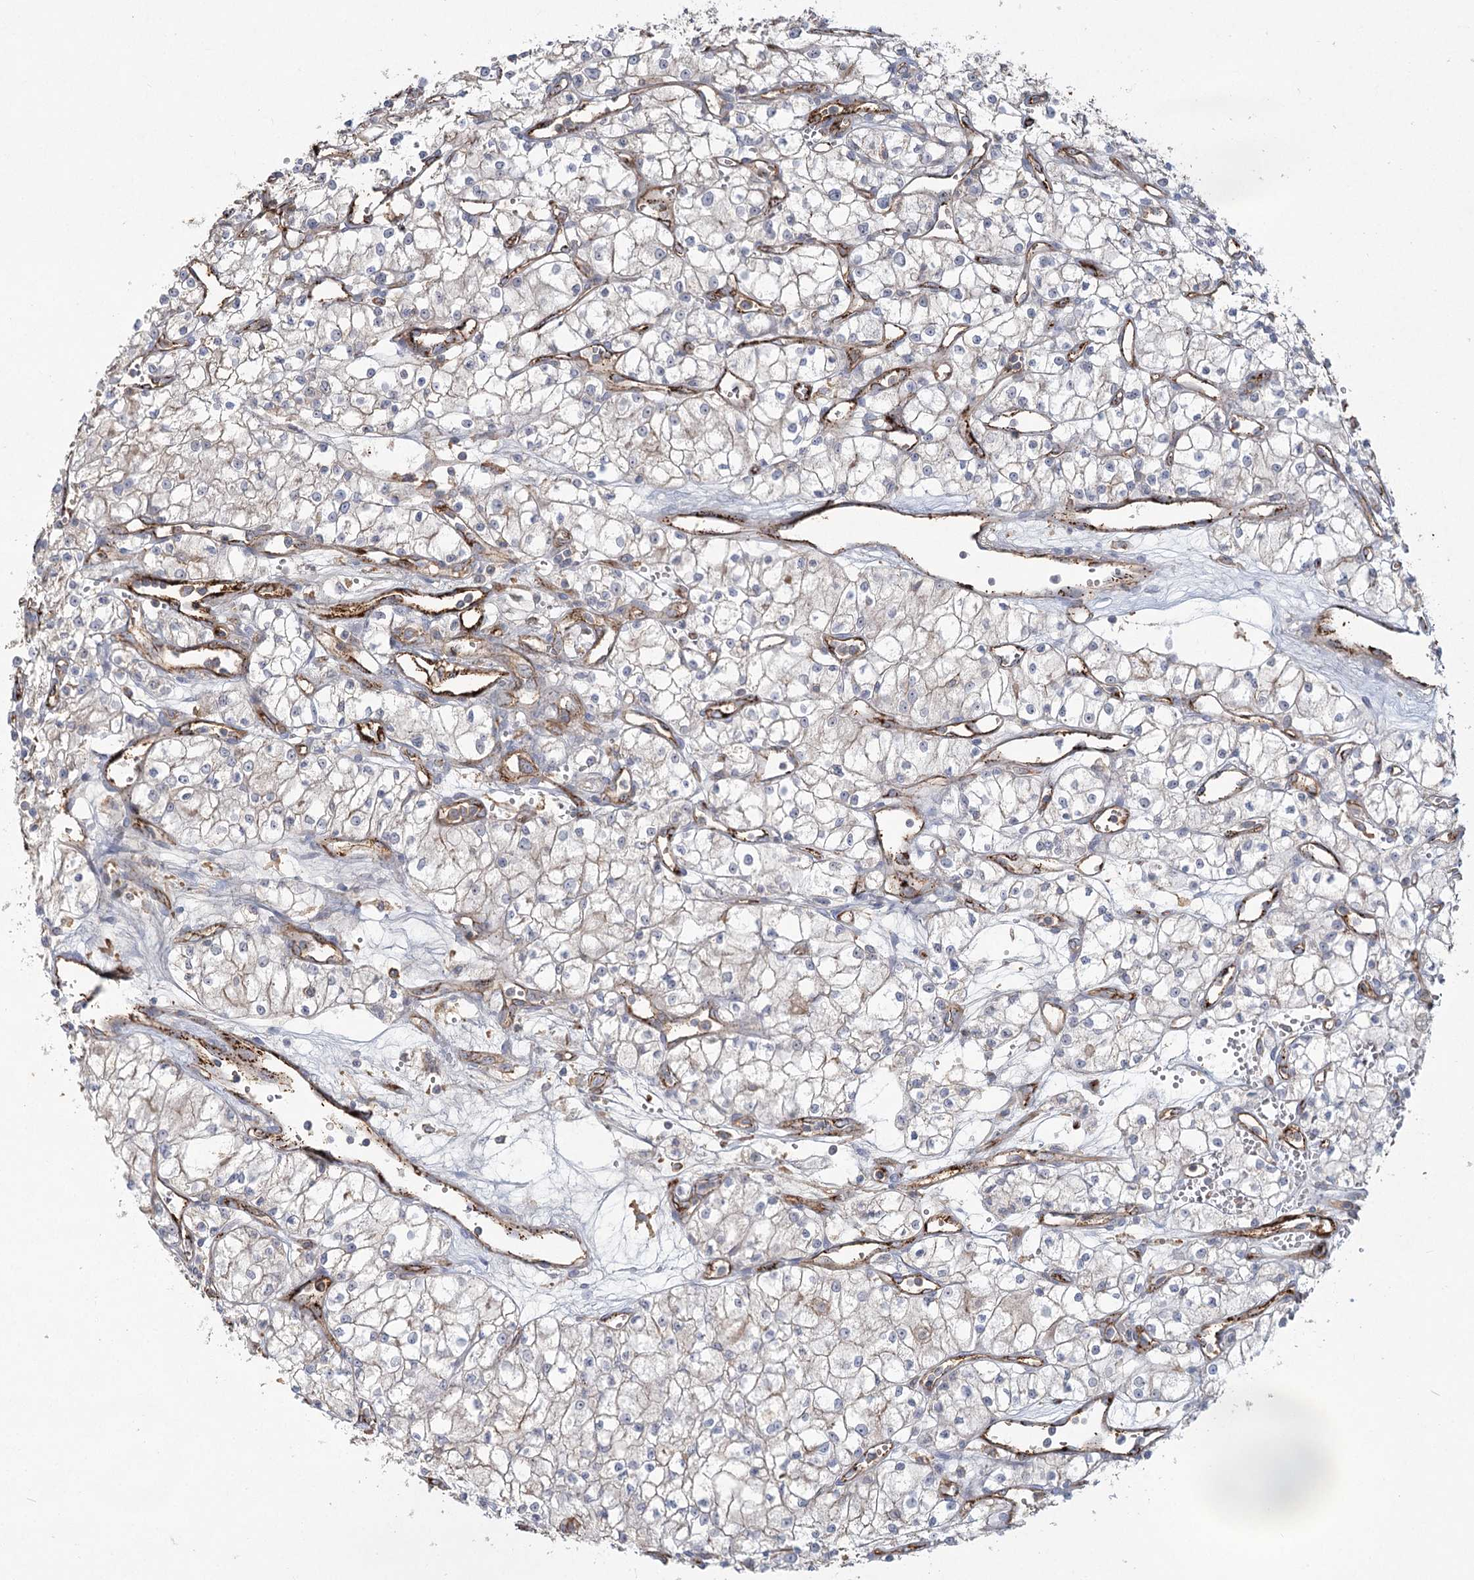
{"staining": {"intensity": "negative", "quantity": "none", "location": "none"}, "tissue": "renal cancer", "cell_type": "Tumor cells", "image_type": "cancer", "snomed": [{"axis": "morphology", "description": "Adenocarcinoma, NOS"}, {"axis": "topography", "description": "Kidney"}], "caption": "IHC of human adenocarcinoma (renal) exhibits no positivity in tumor cells.", "gene": "KBTBD4", "patient": {"sex": "male", "age": 59}}